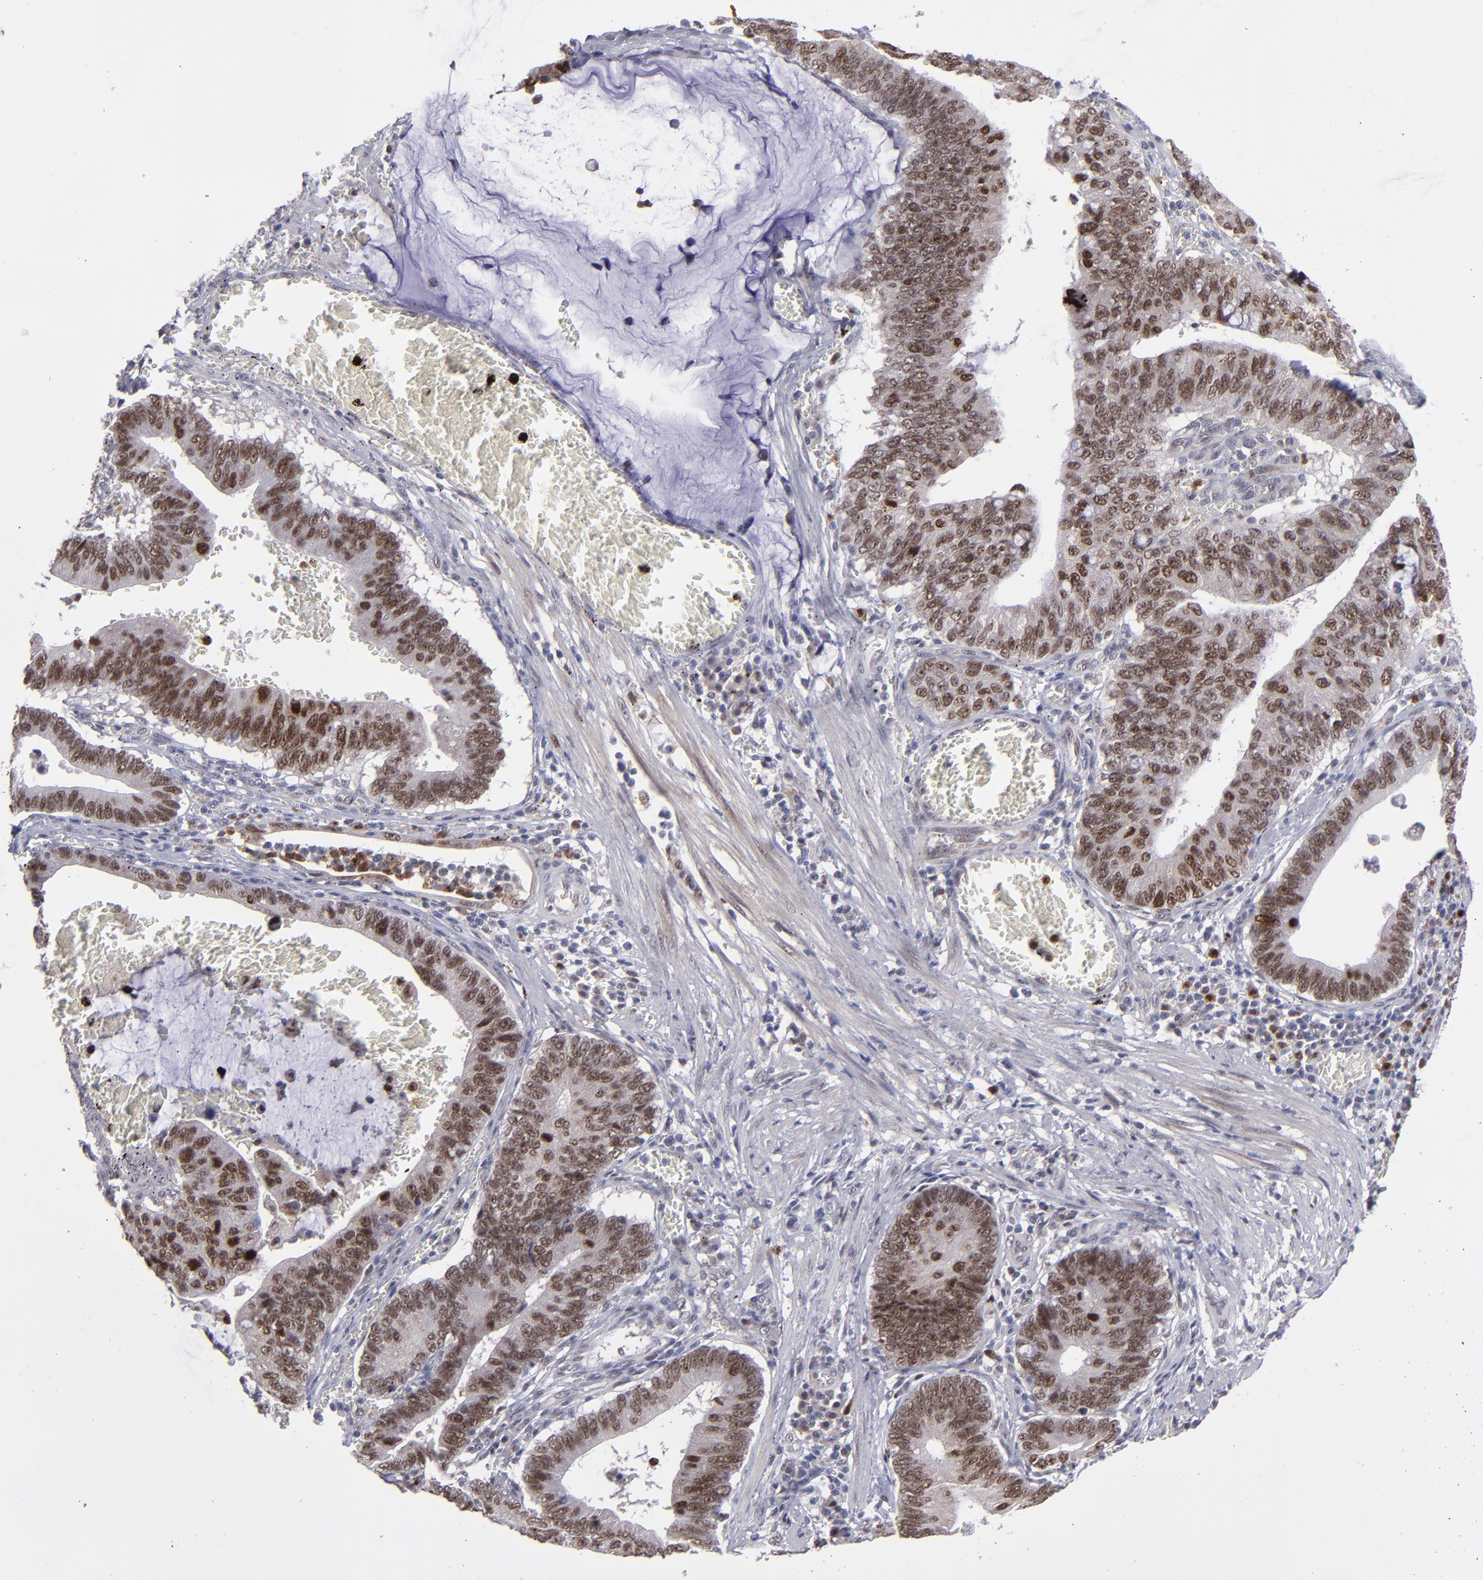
{"staining": {"intensity": "strong", "quantity": ">75%", "location": "nuclear"}, "tissue": "stomach cancer", "cell_type": "Tumor cells", "image_type": "cancer", "snomed": [{"axis": "morphology", "description": "Adenocarcinoma, NOS"}, {"axis": "topography", "description": "Stomach"}, {"axis": "topography", "description": "Gastric cardia"}], "caption": "Stomach cancer (adenocarcinoma) was stained to show a protein in brown. There is high levels of strong nuclear positivity in about >75% of tumor cells.", "gene": "RREB1", "patient": {"sex": "male", "age": 59}}